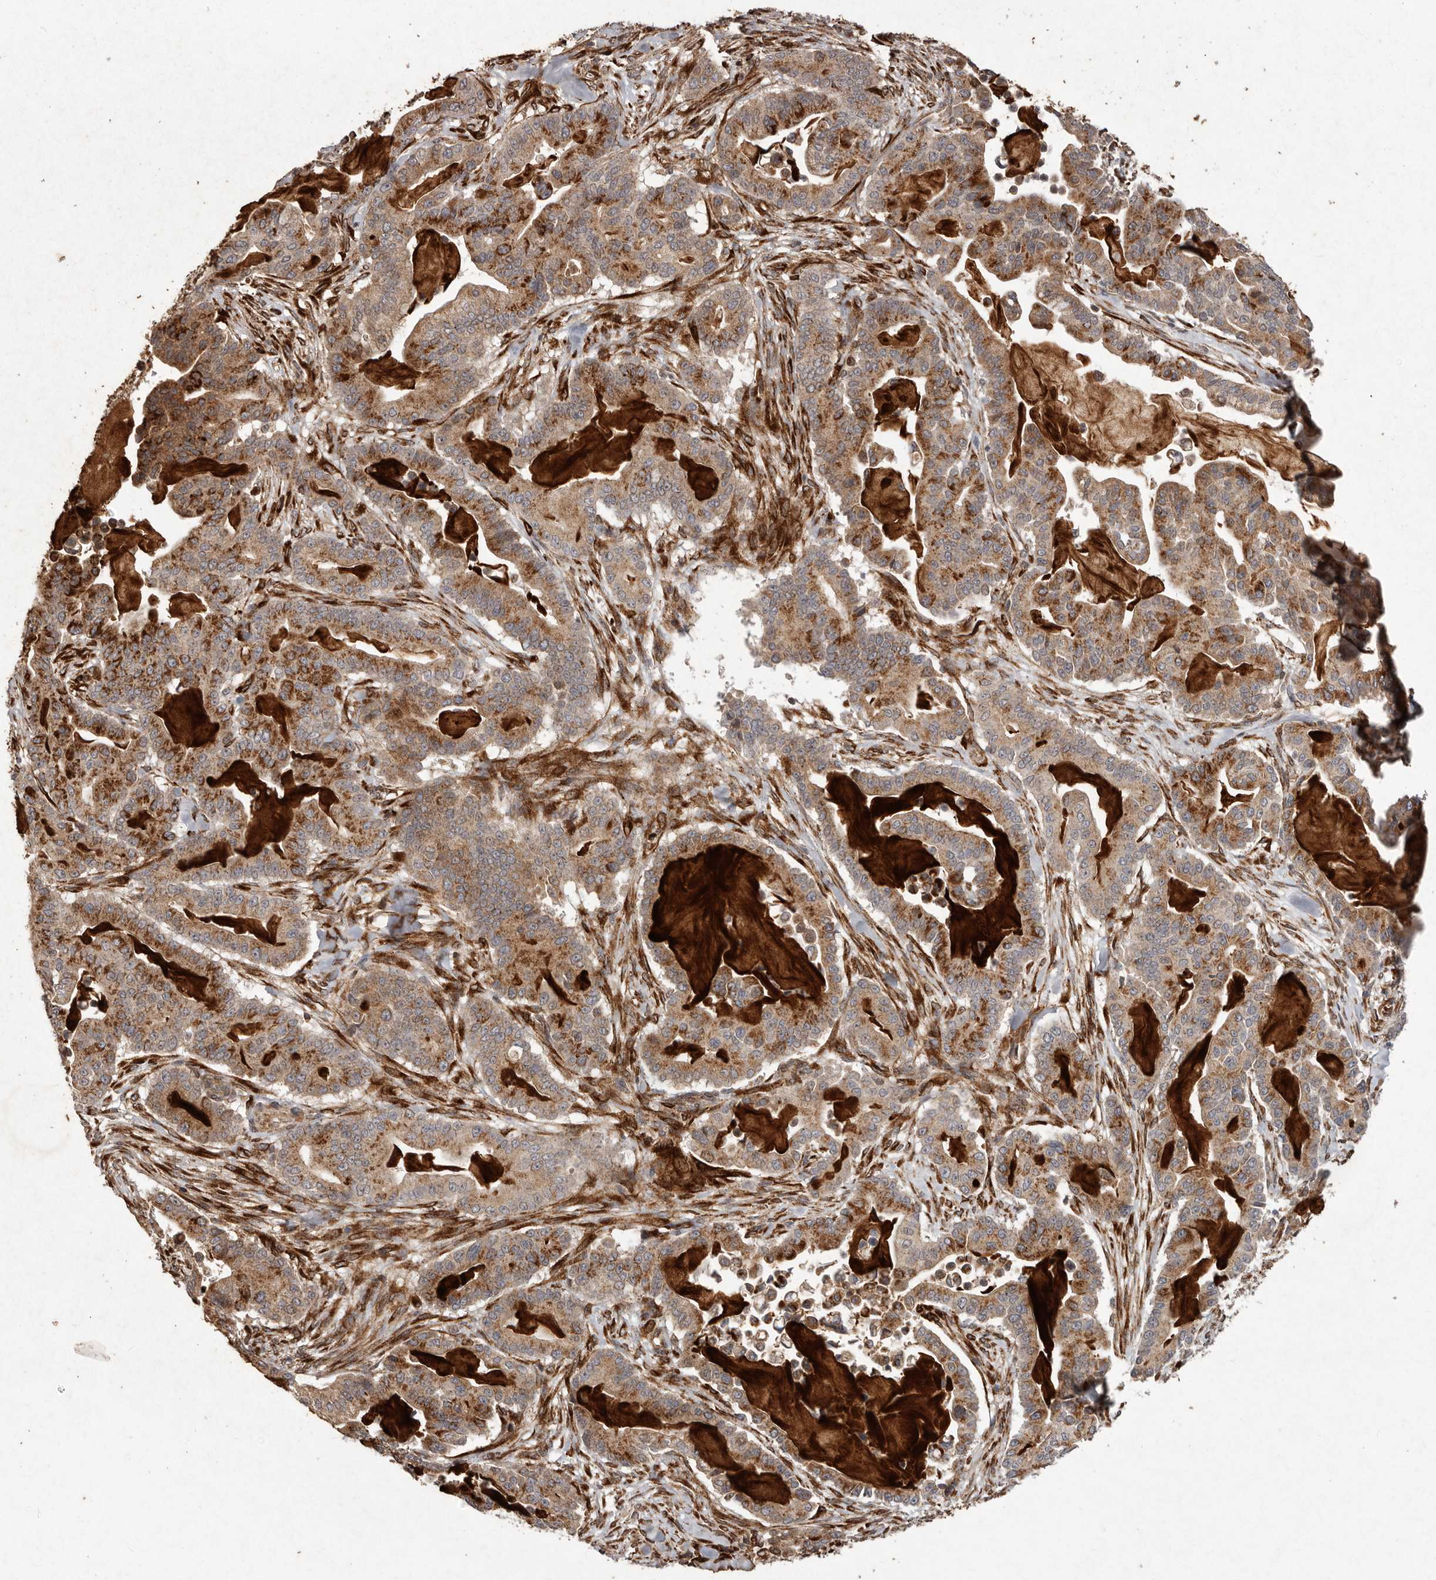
{"staining": {"intensity": "moderate", "quantity": ">75%", "location": "cytoplasmic/membranous"}, "tissue": "pancreatic cancer", "cell_type": "Tumor cells", "image_type": "cancer", "snomed": [{"axis": "morphology", "description": "Adenocarcinoma, NOS"}, {"axis": "topography", "description": "Pancreas"}], "caption": "DAB immunohistochemical staining of adenocarcinoma (pancreatic) reveals moderate cytoplasmic/membranous protein expression in approximately >75% of tumor cells. Immunohistochemistry stains the protein in brown and the nuclei are stained blue.", "gene": "PLOD2", "patient": {"sex": "male", "age": 63}}